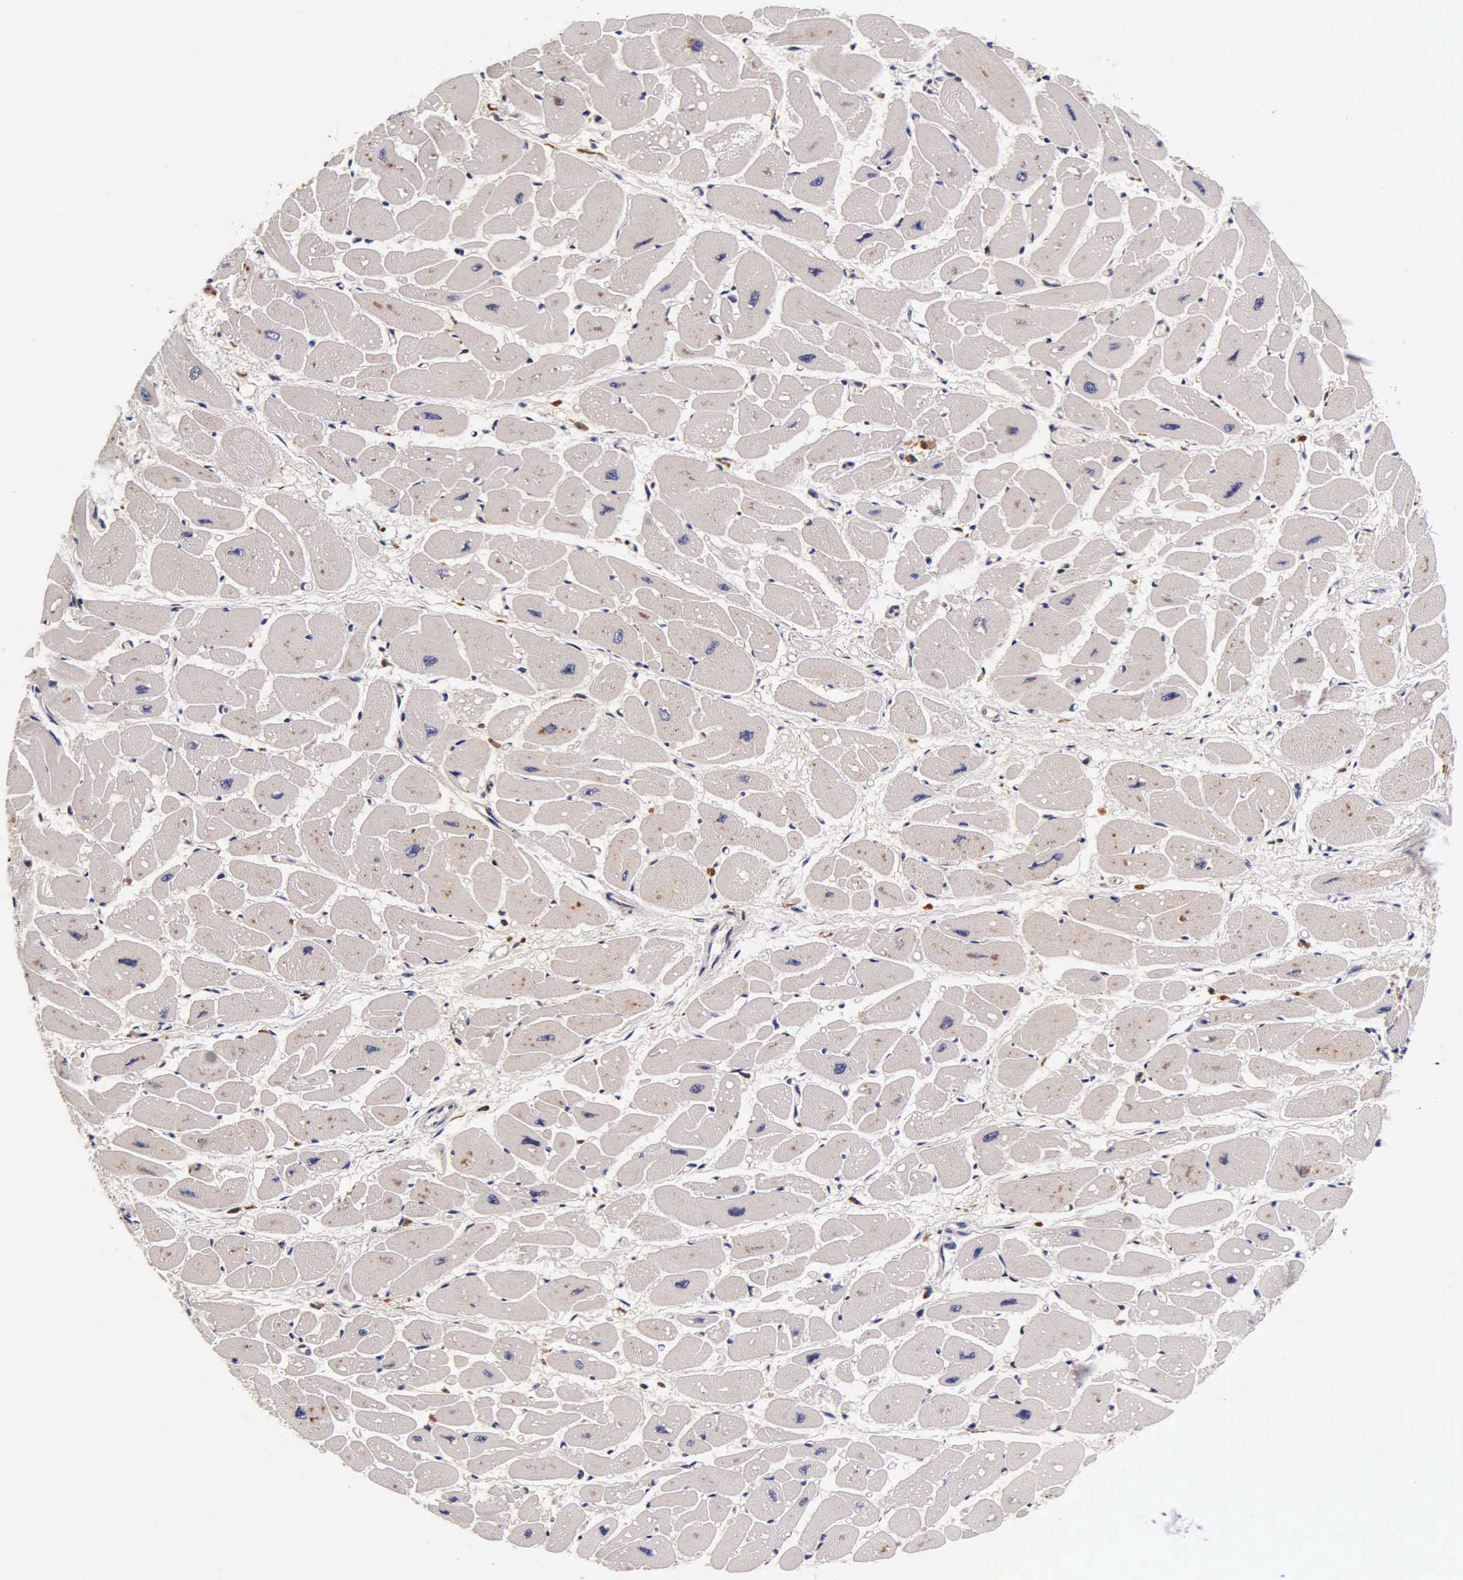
{"staining": {"intensity": "weak", "quantity": "<25%", "location": "cytoplasmic/membranous"}, "tissue": "heart muscle", "cell_type": "Cardiomyocytes", "image_type": "normal", "snomed": [{"axis": "morphology", "description": "Normal tissue, NOS"}, {"axis": "topography", "description": "Heart"}], "caption": "Immunohistochemistry of normal heart muscle reveals no expression in cardiomyocytes. Nuclei are stained in blue.", "gene": "CTSB", "patient": {"sex": "female", "age": 54}}